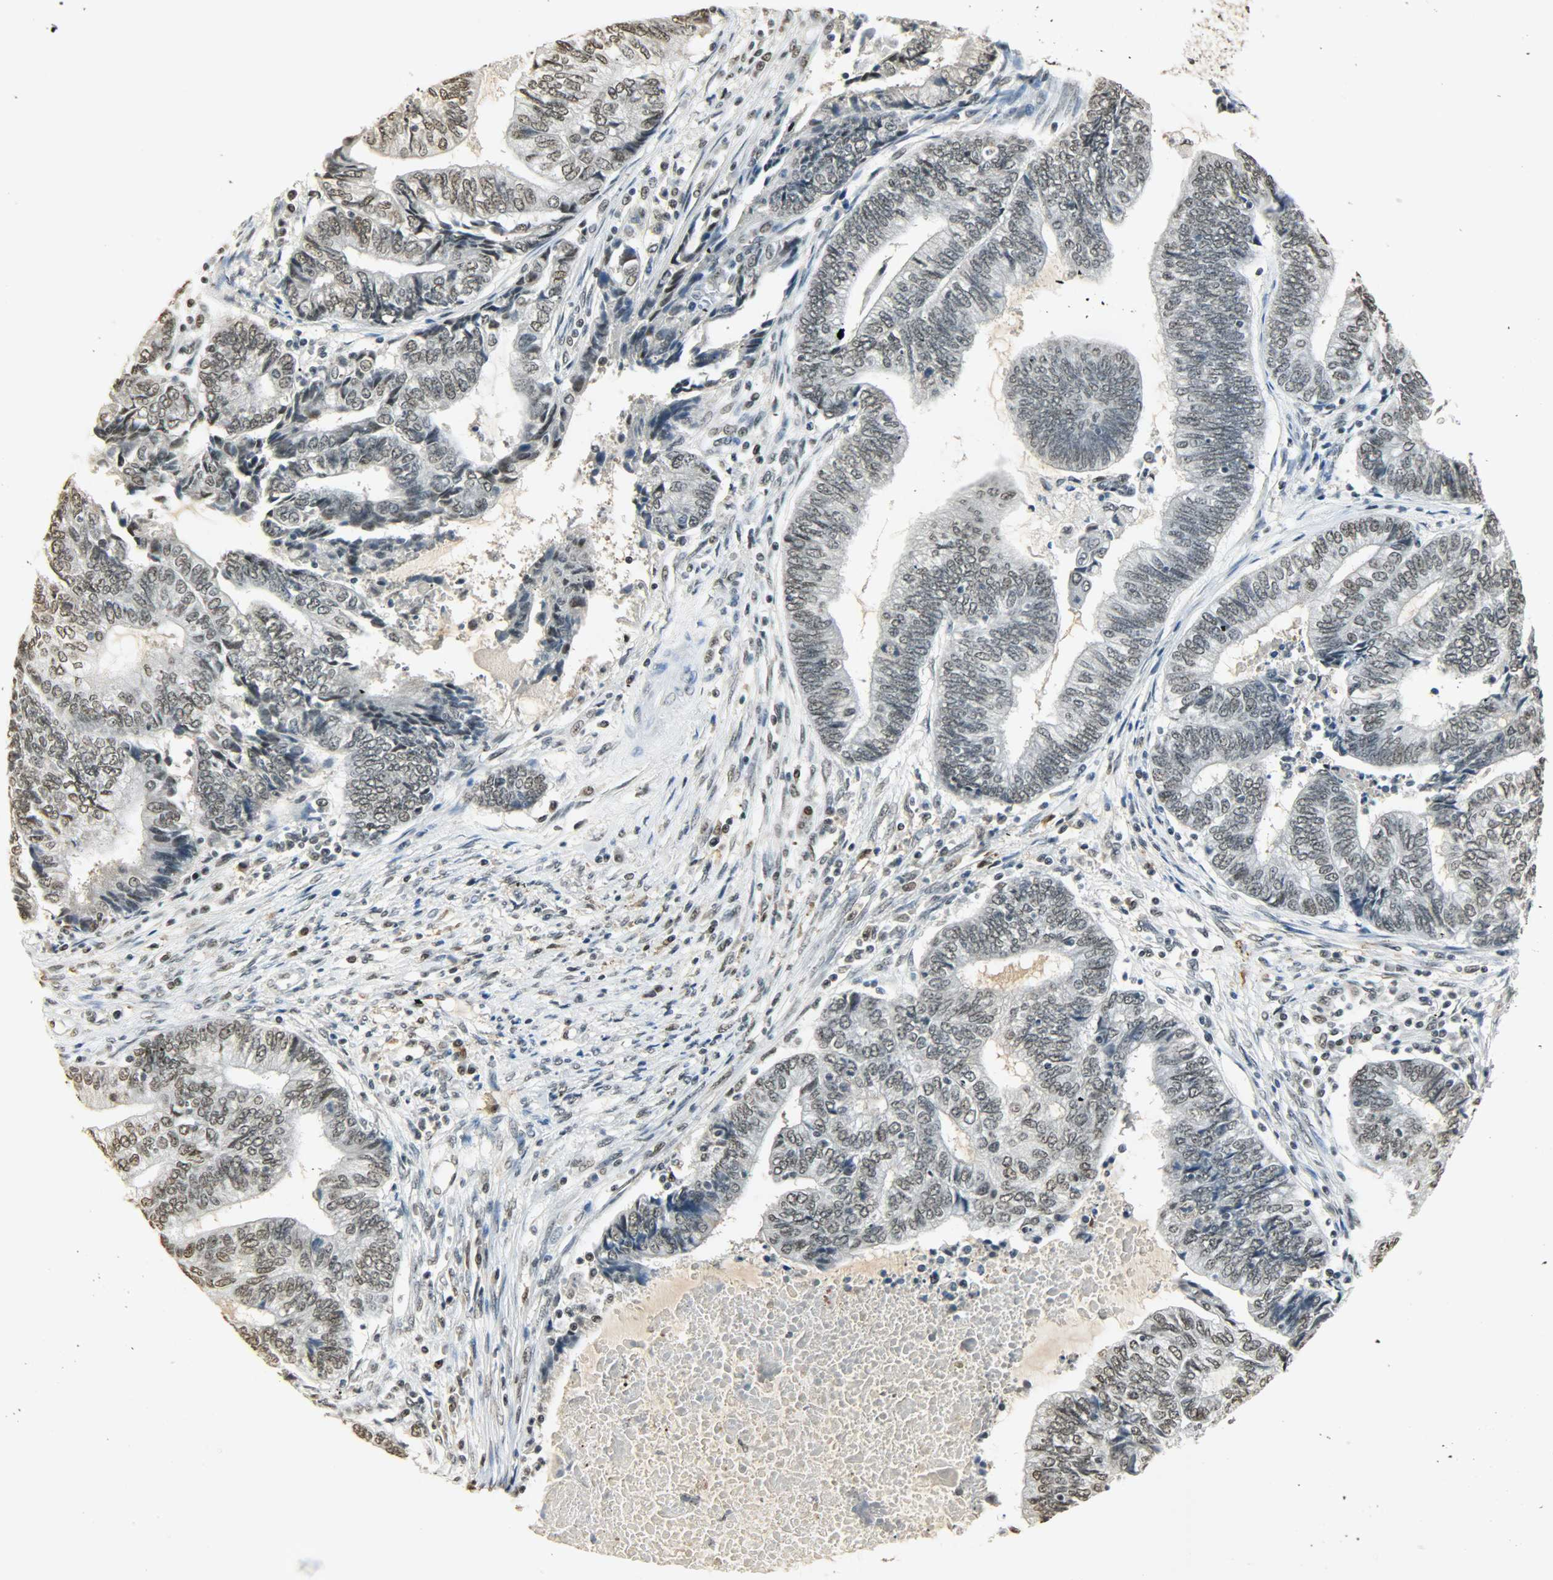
{"staining": {"intensity": "weak", "quantity": "25%-75%", "location": "nuclear"}, "tissue": "endometrial cancer", "cell_type": "Tumor cells", "image_type": "cancer", "snomed": [{"axis": "morphology", "description": "Adenocarcinoma, NOS"}, {"axis": "topography", "description": "Uterus"}, {"axis": "topography", "description": "Endometrium"}], "caption": "A brown stain shows weak nuclear positivity of a protein in endometrial cancer (adenocarcinoma) tumor cells.", "gene": "NGFR", "patient": {"sex": "female", "age": 70}}